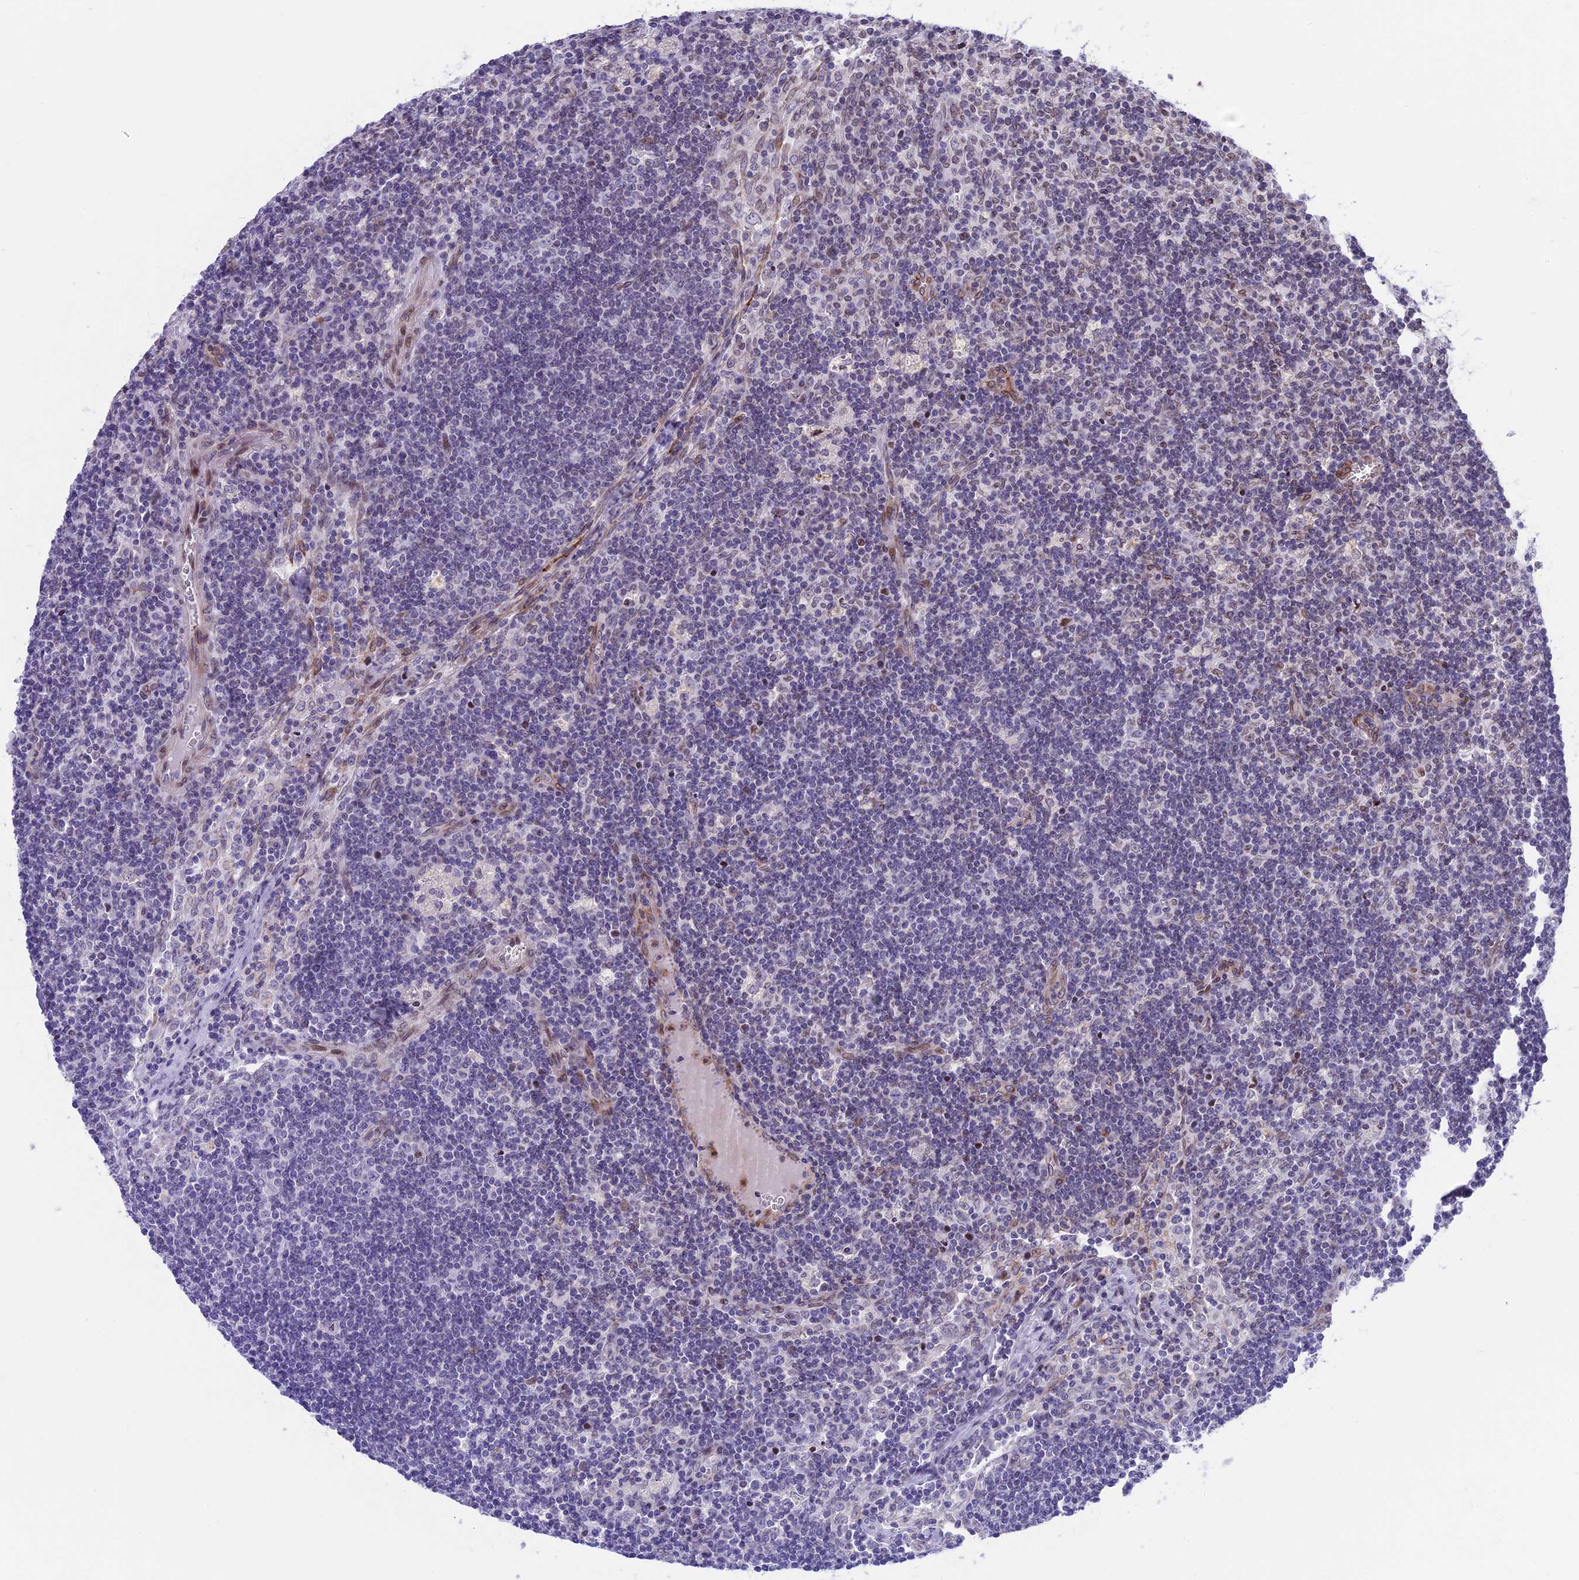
{"staining": {"intensity": "weak", "quantity": "<25%", "location": "cytoplasmic/membranous,nuclear"}, "tissue": "lymph node", "cell_type": "Germinal center cells", "image_type": "normal", "snomed": [{"axis": "morphology", "description": "Normal tissue, NOS"}, {"axis": "topography", "description": "Lymph node"}], "caption": "The histopathology image displays no significant staining in germinal center cells of lymph node. (Brightfield microscopy of DAB IHC at high magnification).", "gene": "PTCHD4", "patient": {"sex": "male", "age": 58}}